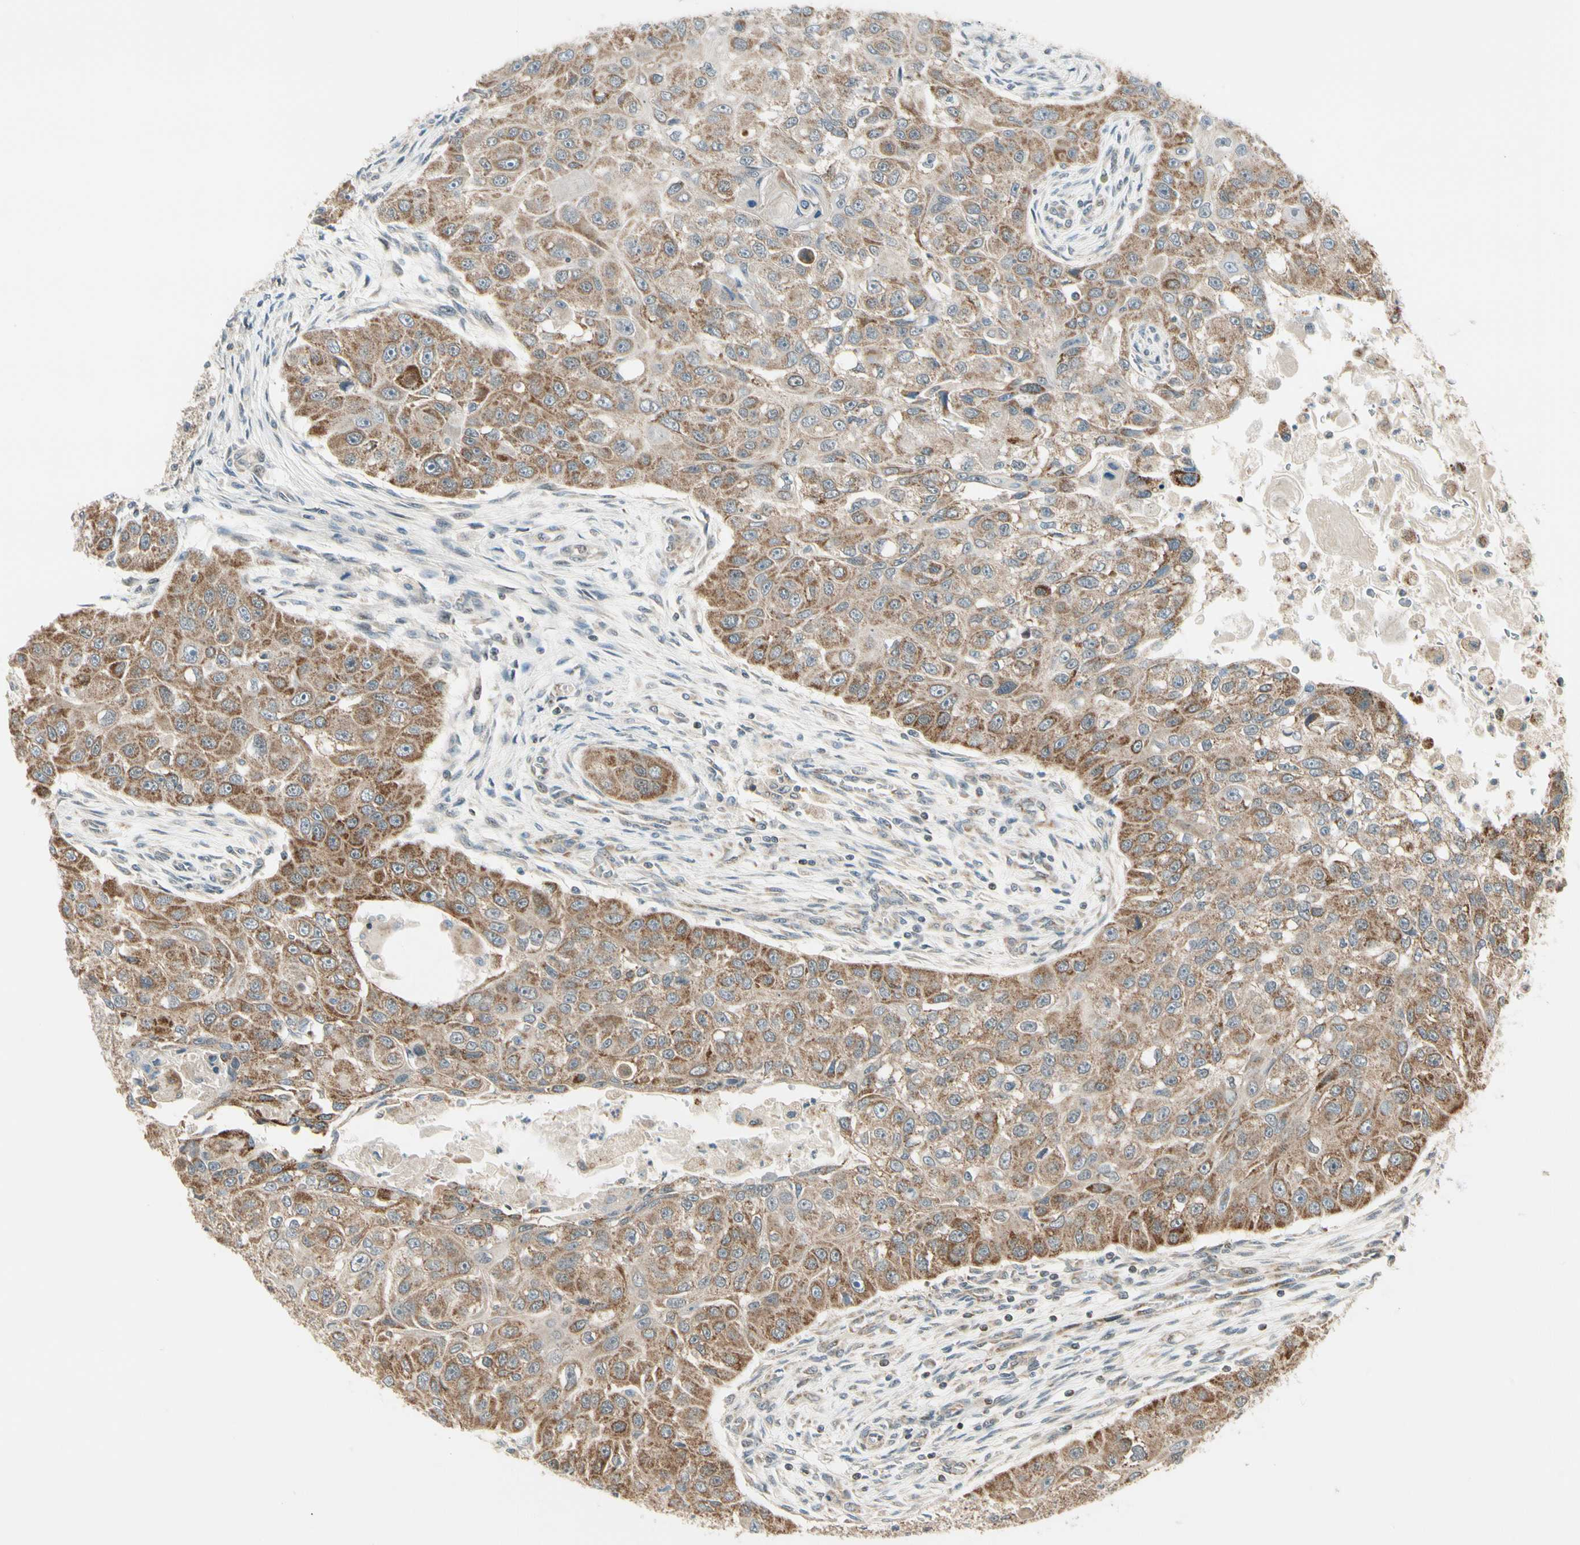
{"staining": {"intensity": "moderate", "quantity": ">75%", "location": "cytoplasmic/membranous"}, "tissue": "head and neck cancer", "cell_type": "Tumor cells", "image_type": "cancer", "snomed": [{"axis": "morphology", "description": "Normal tissue, NOS"}, {"axis": "morphology", "description": "Squamous cell carcinoma, NOS"}, {"axis": "topography", "description": "Skeletal muscle"}, {"axis": "topography", "description": "Head-Neck"}], "caption": "An immunohistochemistry histopathology image of neoplastic tissue is shown. Protein staining in brown labels moderate cytoplasmic/membranous positivity in head and neck cancer within tumor cells.", "gene": "KHDC4", "patient": {"sex": "male", "age": 51}}